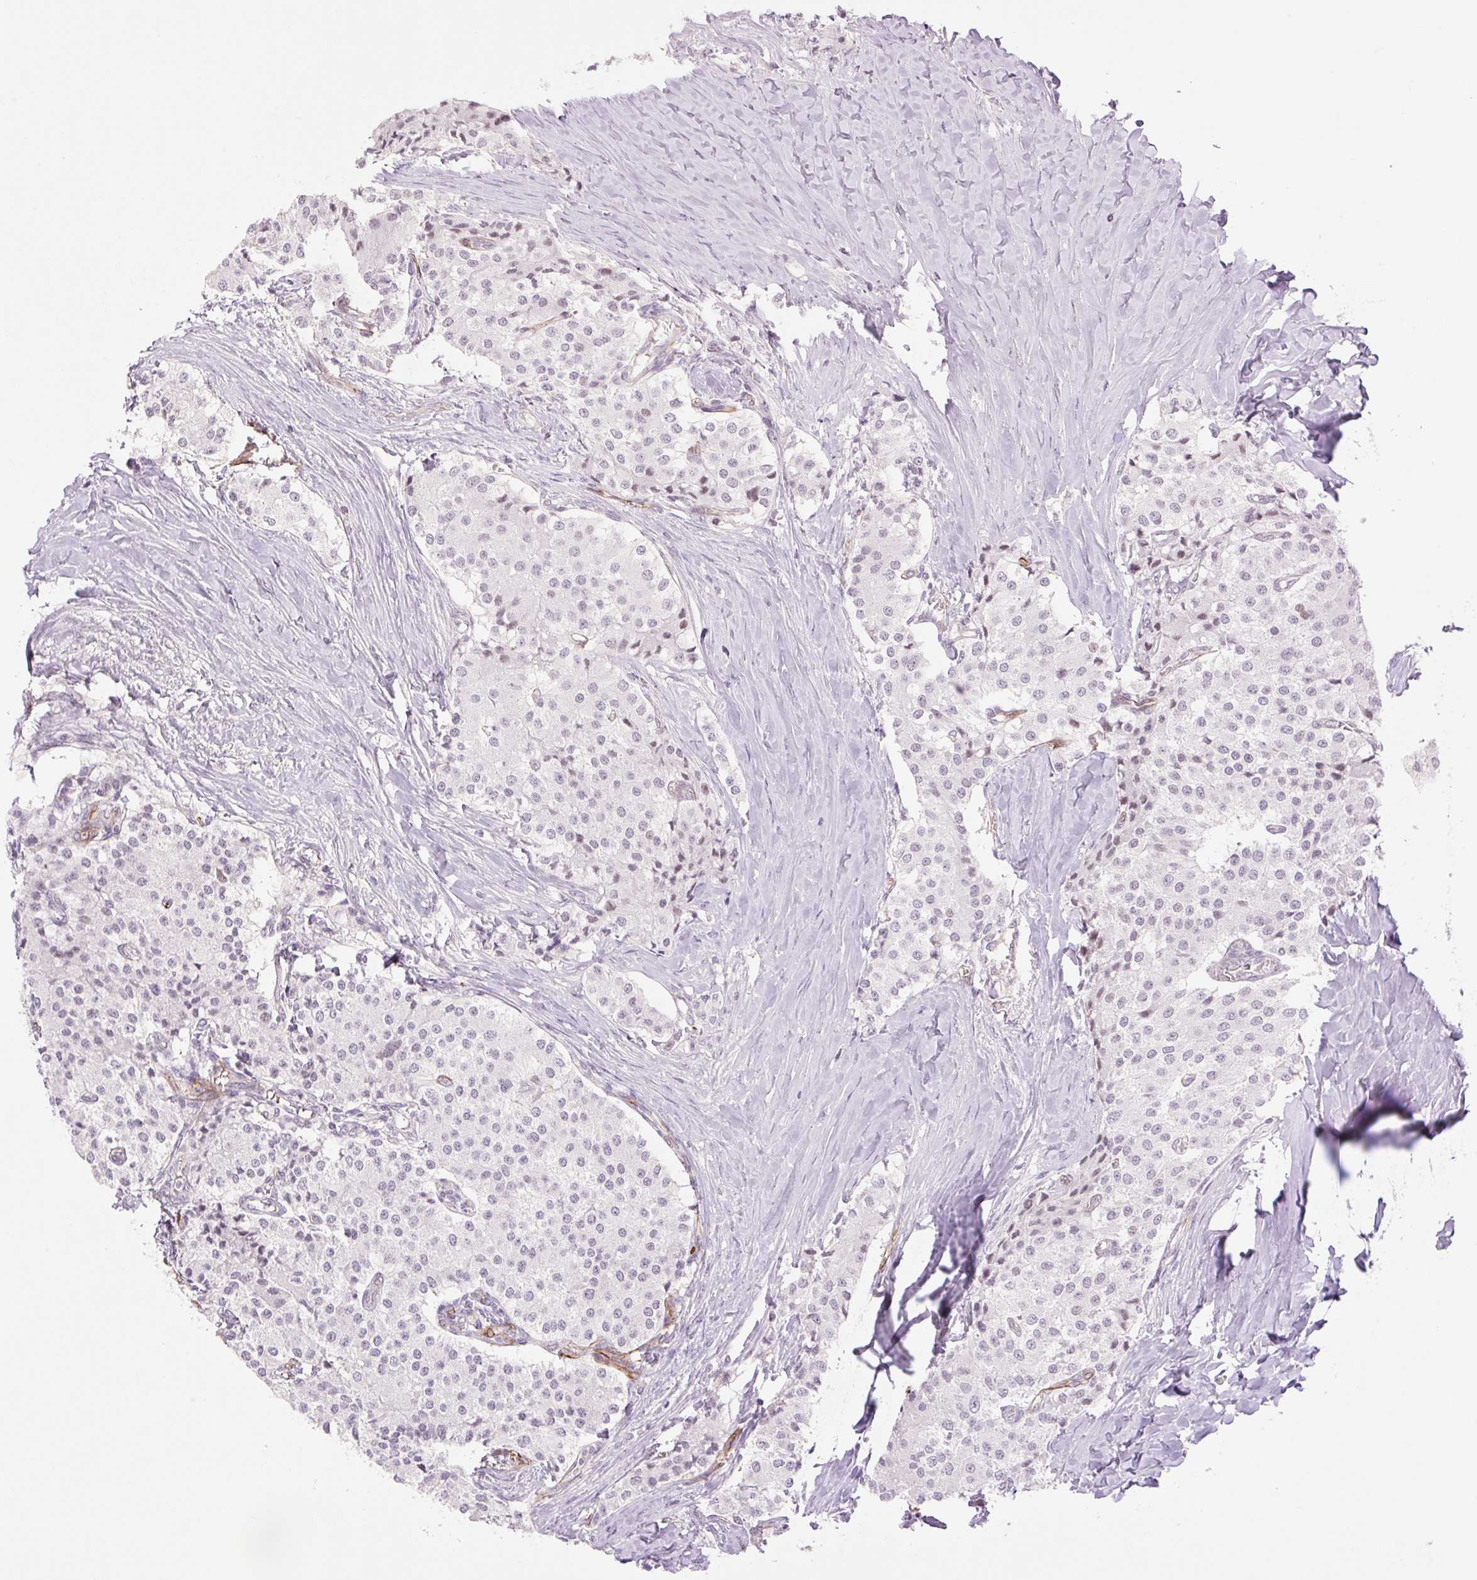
{"staining": {"intensity": "negative", "quantity": "none", "location": "none"}, "tissue": "carcinoid", "cell_type": "Tumor cells", "image_type": "cancer", "snomed": [{"axis": "morphology", "description": "Carcinoid, malignant, NOS"}, {"axis": "topography", "description": "Colon"}], "caption": "This image is of carcinoid stained with IHC to label a protein in brown with the nuclei are counter-stained blue. There is no expression in tumor cells.", "gene": "ZFYVE21", "patient": {"sex": "female", "age": 52}}